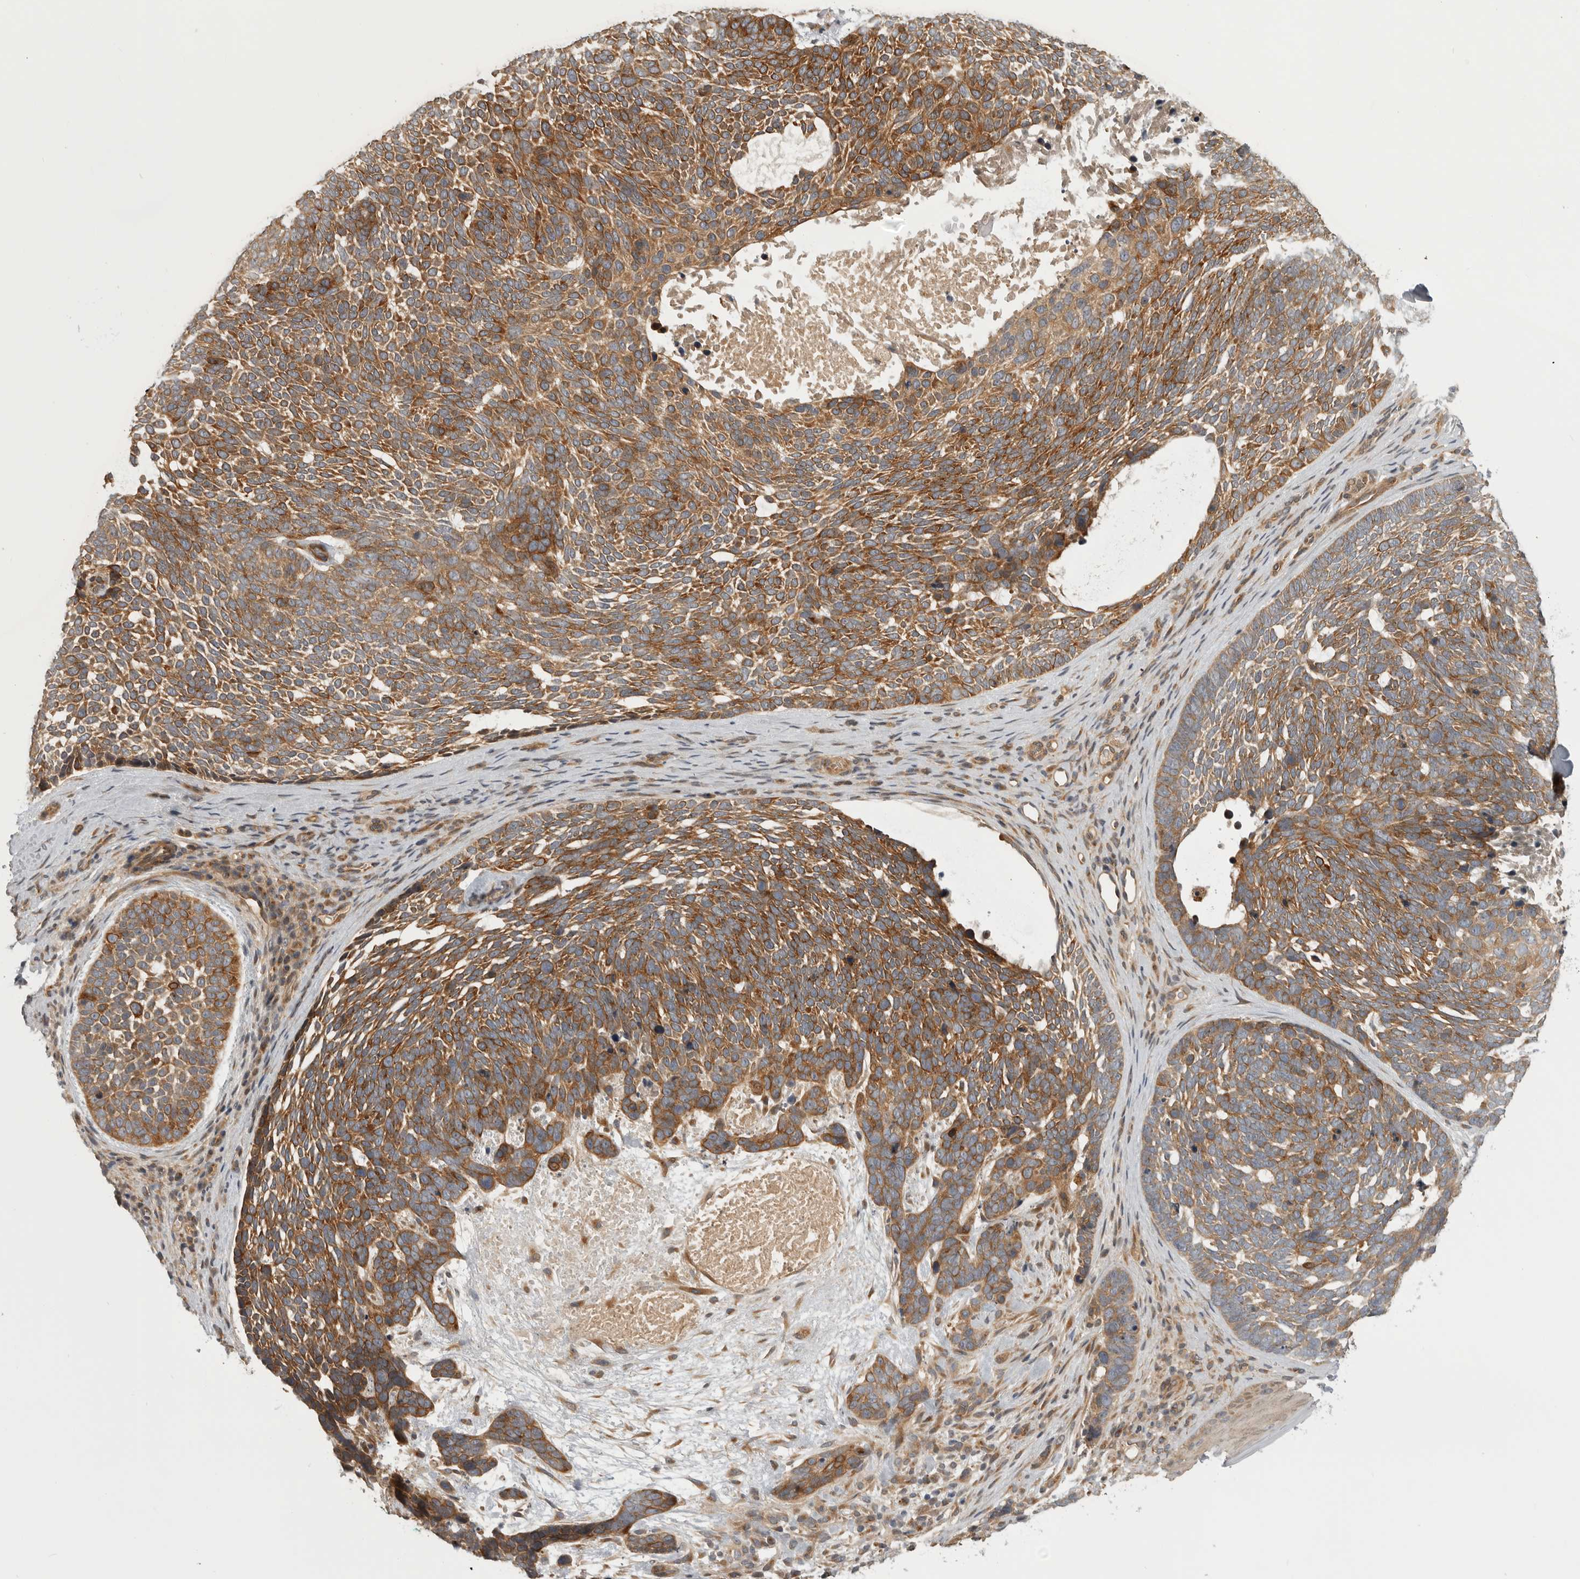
{"staining": {"intensity": "strong", "quantity": ">75%", "location": "cytoplasmic/membranous"}, "tissue": "skin cancer", "cell_type": "Tumor cells", "image_type": "cancer", "snomed": [{"axis": "morphology", "description": "Basal cell carcinoma"}, {"axis": "topography", "description": "Skin"}], "caption": "This histopathology image exhibits immunohistochemistry (IHC) staining of human skin cancer (basal cell carcinoma), with high strong cytoplasmic/membranous staining in approximately >75% of tumor cells.", "gene": "CUEDC1", "patient": {"sex": "female", "age": 85}}